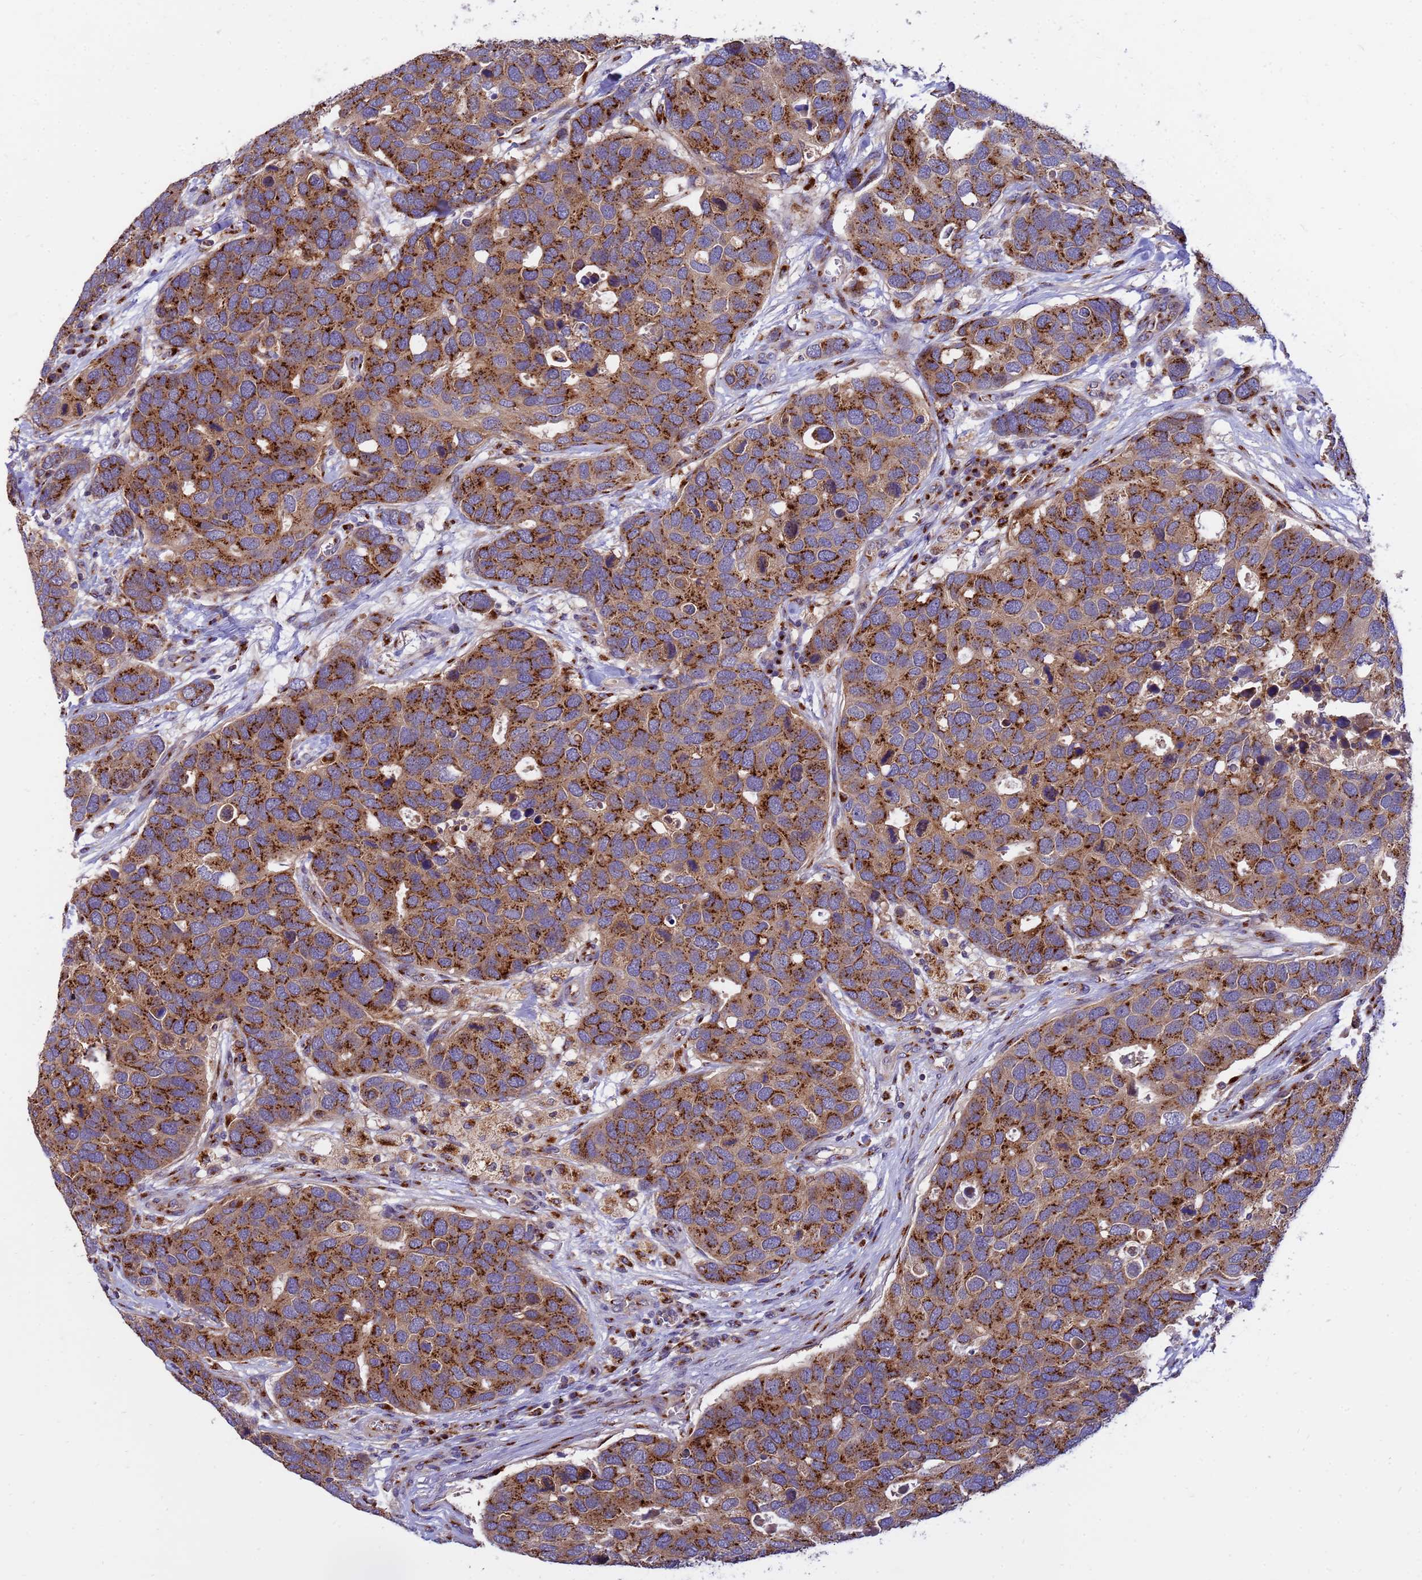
{"staining": {"intensity": "strong", "quantity": ">75%", "location": "cytoplasmic/membranous"}, "tissue": "breast cancer", "cell_type": "Tumor cells", "image_type": "cancer", "snomed": [{"axis": "morphology", "description": "Duct carcinoma"}, {"axis": "topography", "description": "Breast"}], "caption": "Protein analysis of breast cancer (infiltrating ductal carcinoma) tissue reveals strong cytoplasmic/membranous positivity in approximately >75% of tumor cells. The staining was performed using DAB (3,3'-diaminobenzidine) to visualize the protein expression in brown, while the nuclei were stained in blue with hematoxylin (Magnification: 20x).", "gene": "HPS3", "patient": {"sex": "female", "age": 83}}